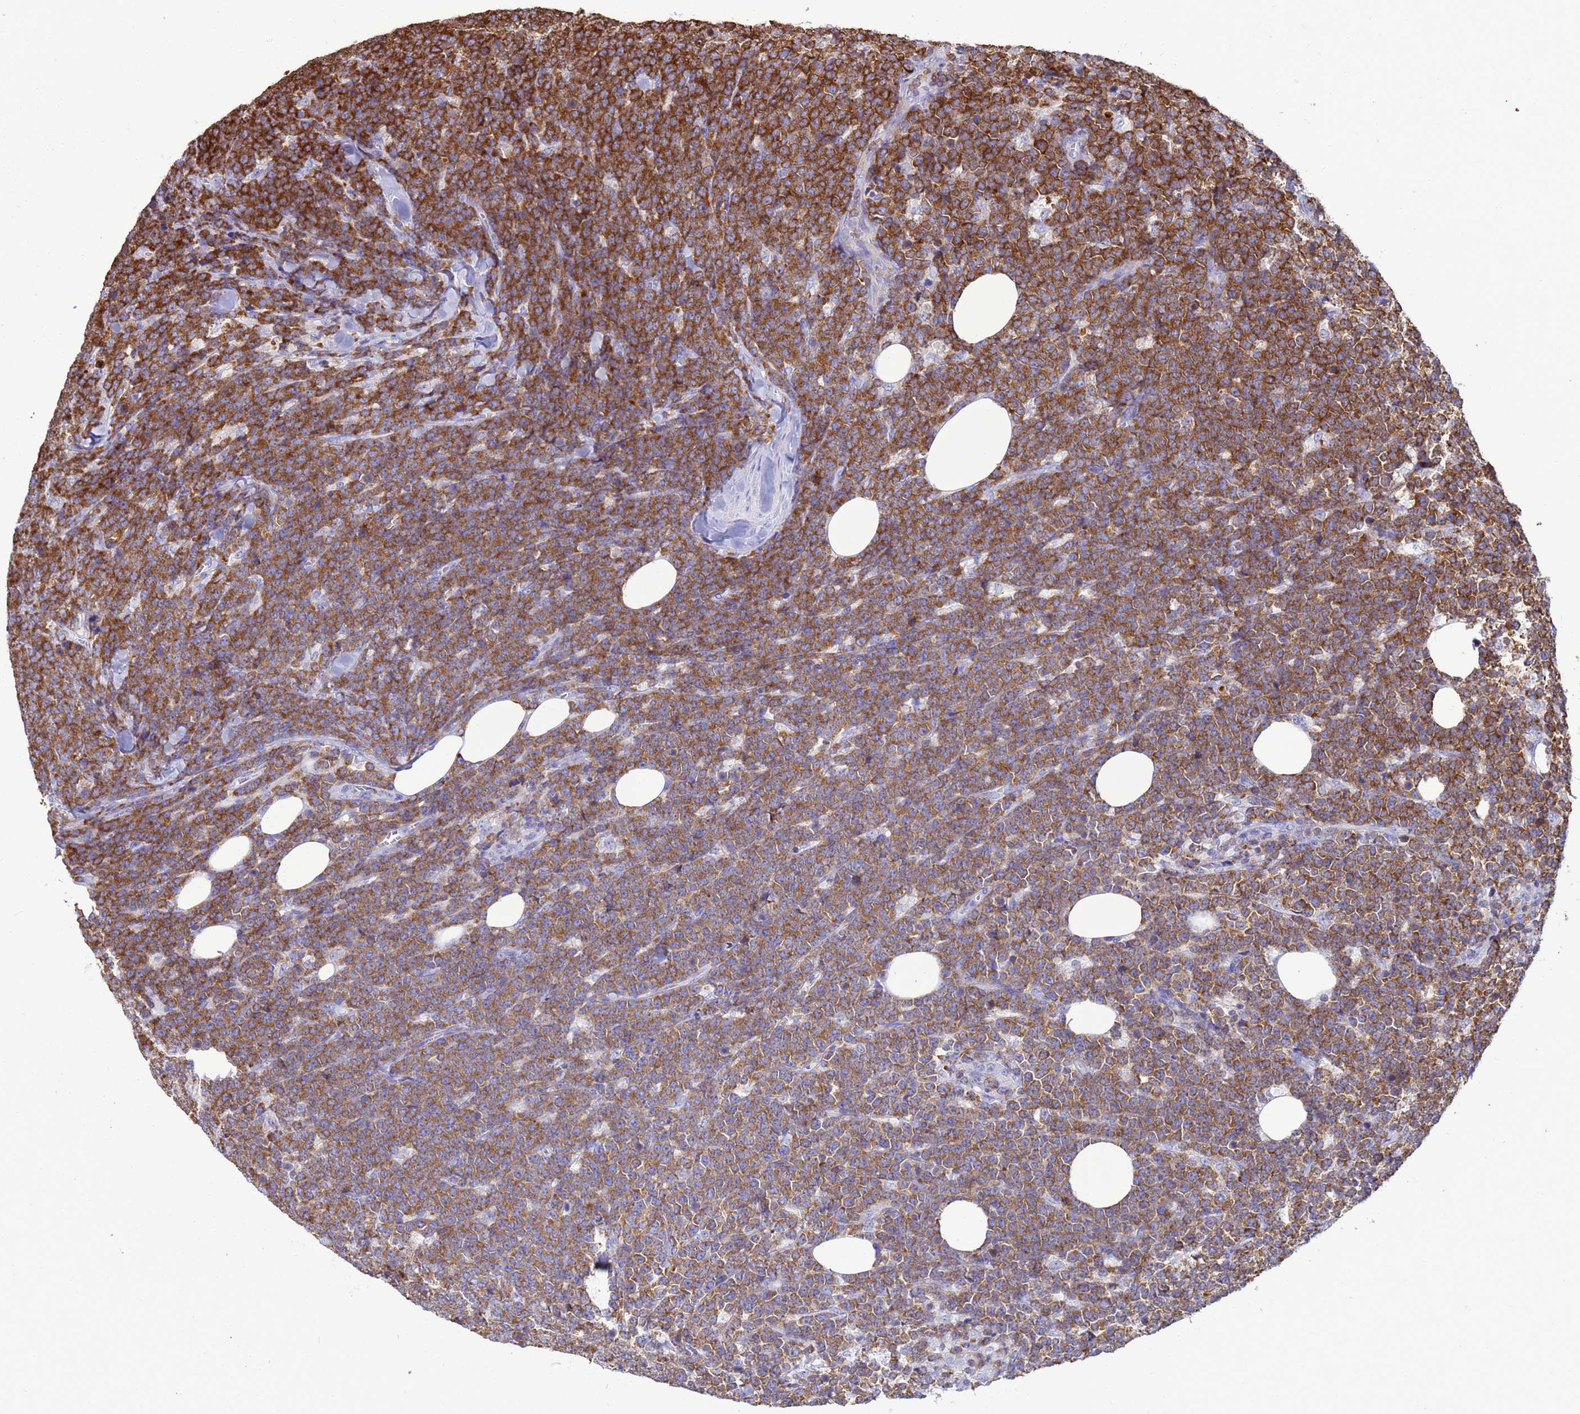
{"staining": {"intensity": "strong", "quantity": "25%-75%", "location": "cytoplasmic/membranous"}, "tissue": "lymphoma", "cell_type": "Tumor cells", "image_type": "cancer", "snomed": [{"axis": "morphology", "description": "Malignant lymphoma, non-Hodgkin's type, High grade"}, {"axis": "topography", "description": "Small intestine"}], "caption": "Protein expression analysis of human lymphoma reveals strong cytoplasmic/membranous staining in about 25%-75% of tumor cells.", "gene": "EZR", "patient": {"sex": "male", "age": 8}}